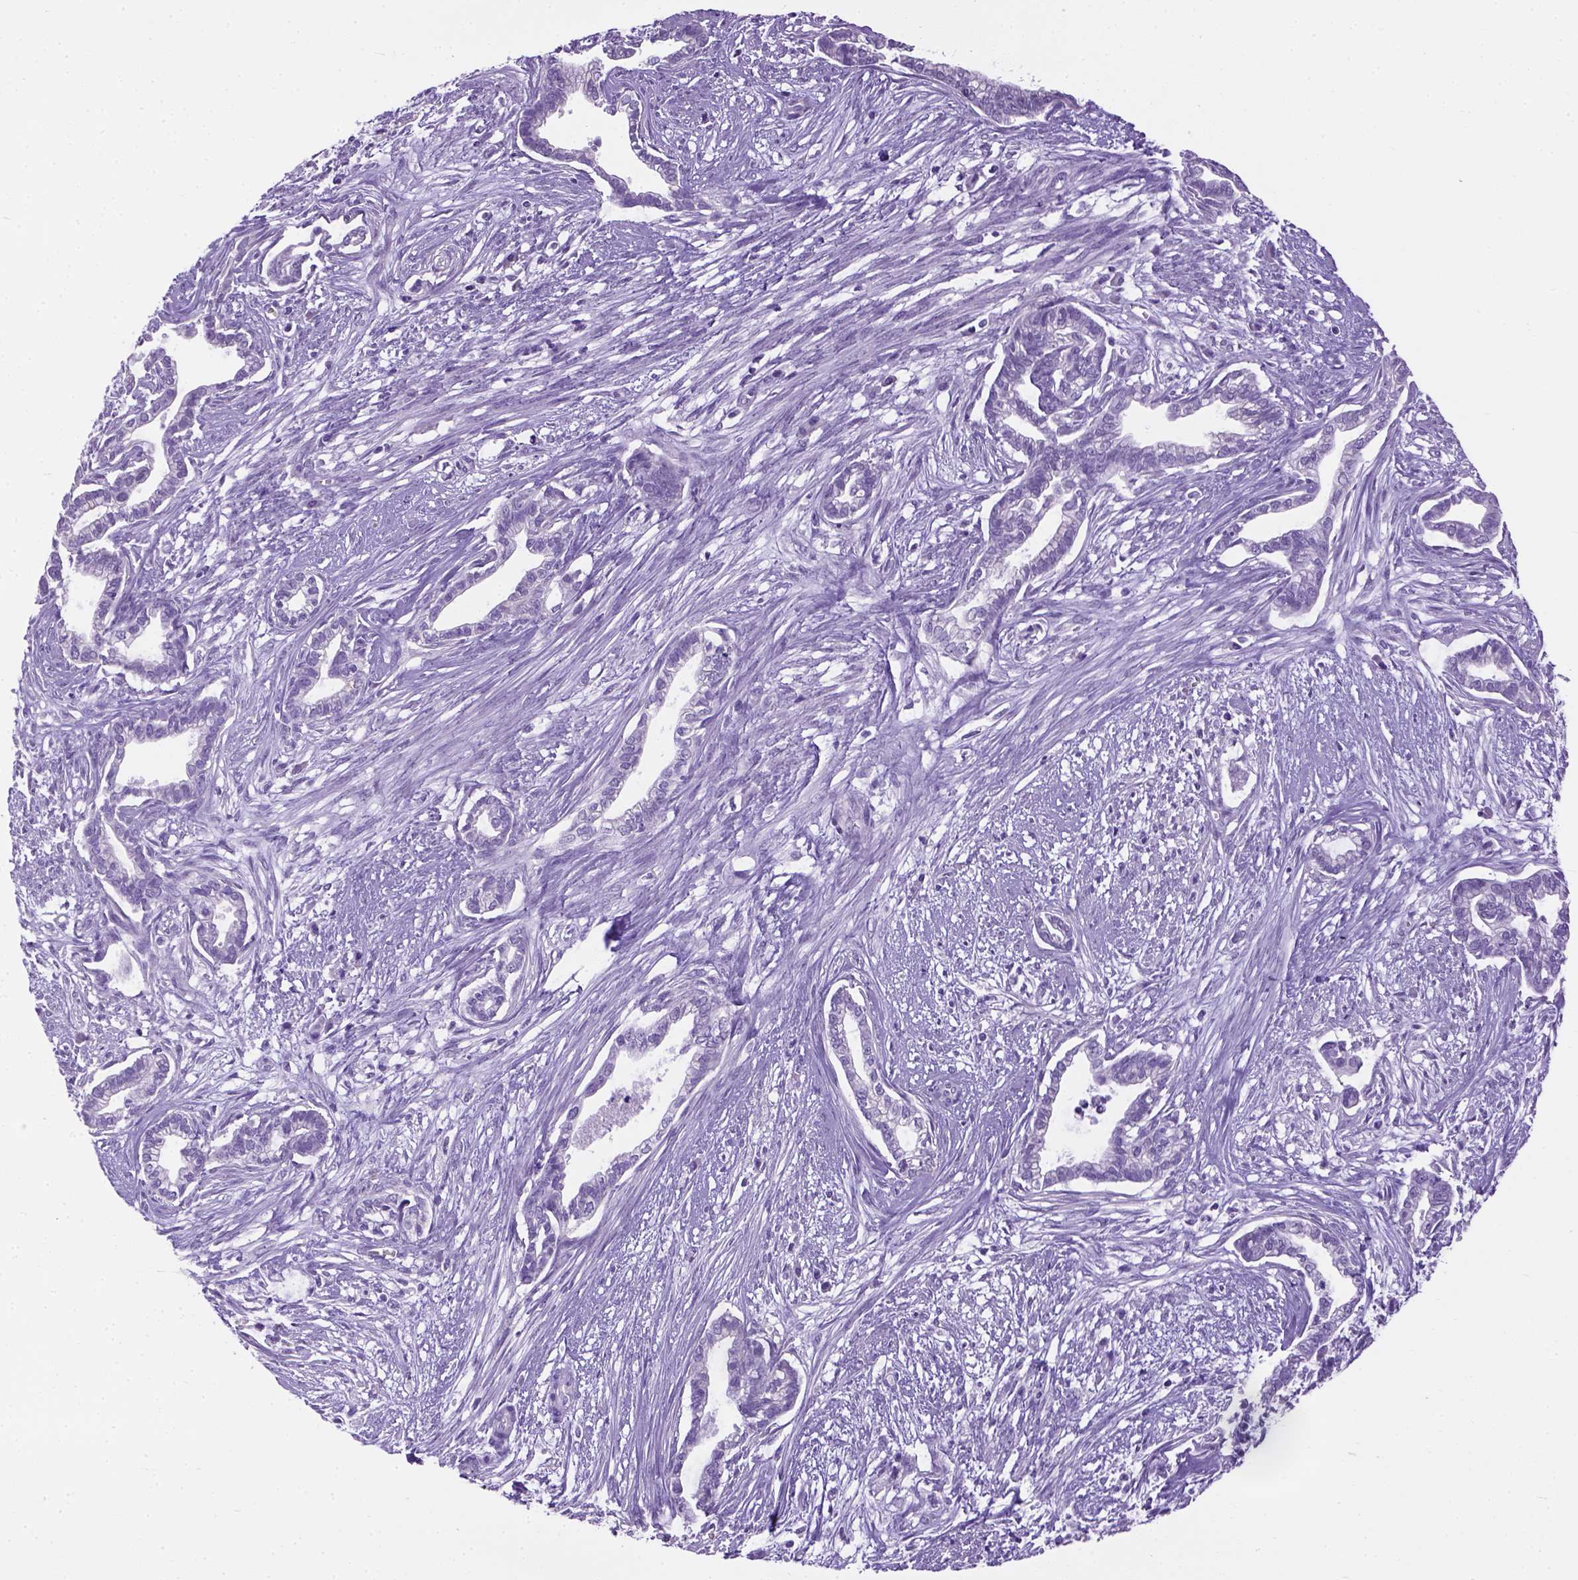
{"staining": {"intensity": "negative", "quantity": "none", "location": "none"}, "tissue": "cervical cancer", "cell_type": "Tumor cells", "image_type": "cancer", "snomed": [{"axis": "morphology", "description": "Adenocarcinoma, NOS"}, {"axis": "topography", "description": "Cervix"}], "caption": "Immunohistochemistry (IHC) micrograph of cervical cancer stained for a protein (brown), which reveals no positivity in tumor cells.", "gene": "CYP24A1", "patient": {"sex": "female", "age": 62}}